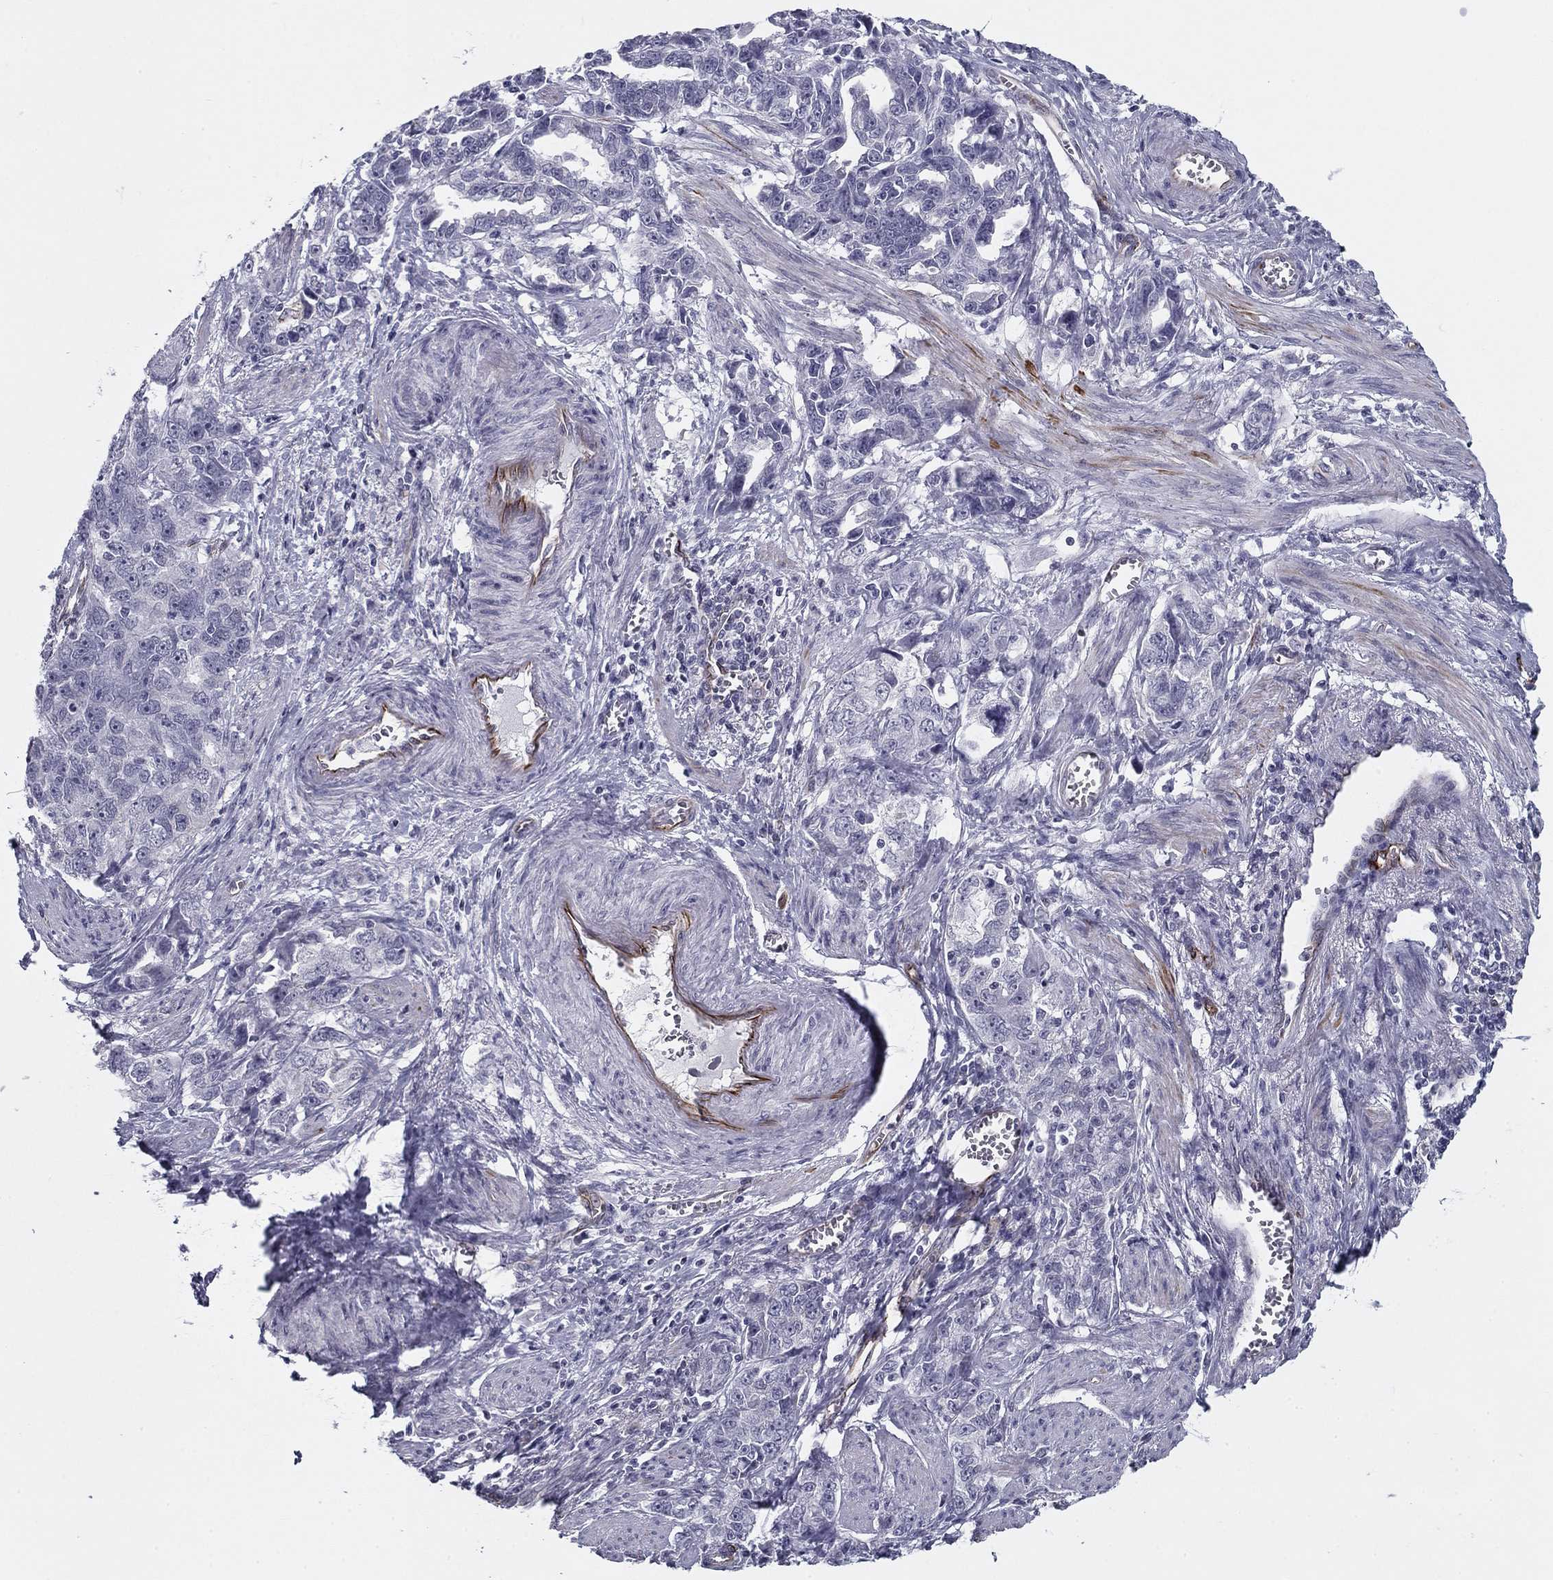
{"staining": {"intensity": "negative", "quantity": "none", "location": "none"}, "tissue": "ovarian cancer", "cell_type": "Tumor cells", "image_type": "cancer", "snomed": [{"axis": "morphology", "description": "Cystadenocarcinoma, serous, NOS"}, {"axis": "topography", "description": "Ovary"}], "caption": "This is an immunohistochemistry (IHC) photomicrograph of human ovarian cancer. There is no staining in tumor cells.", "gene": "ANKS4B", "patient": {"sex": "female", "age": 51}}